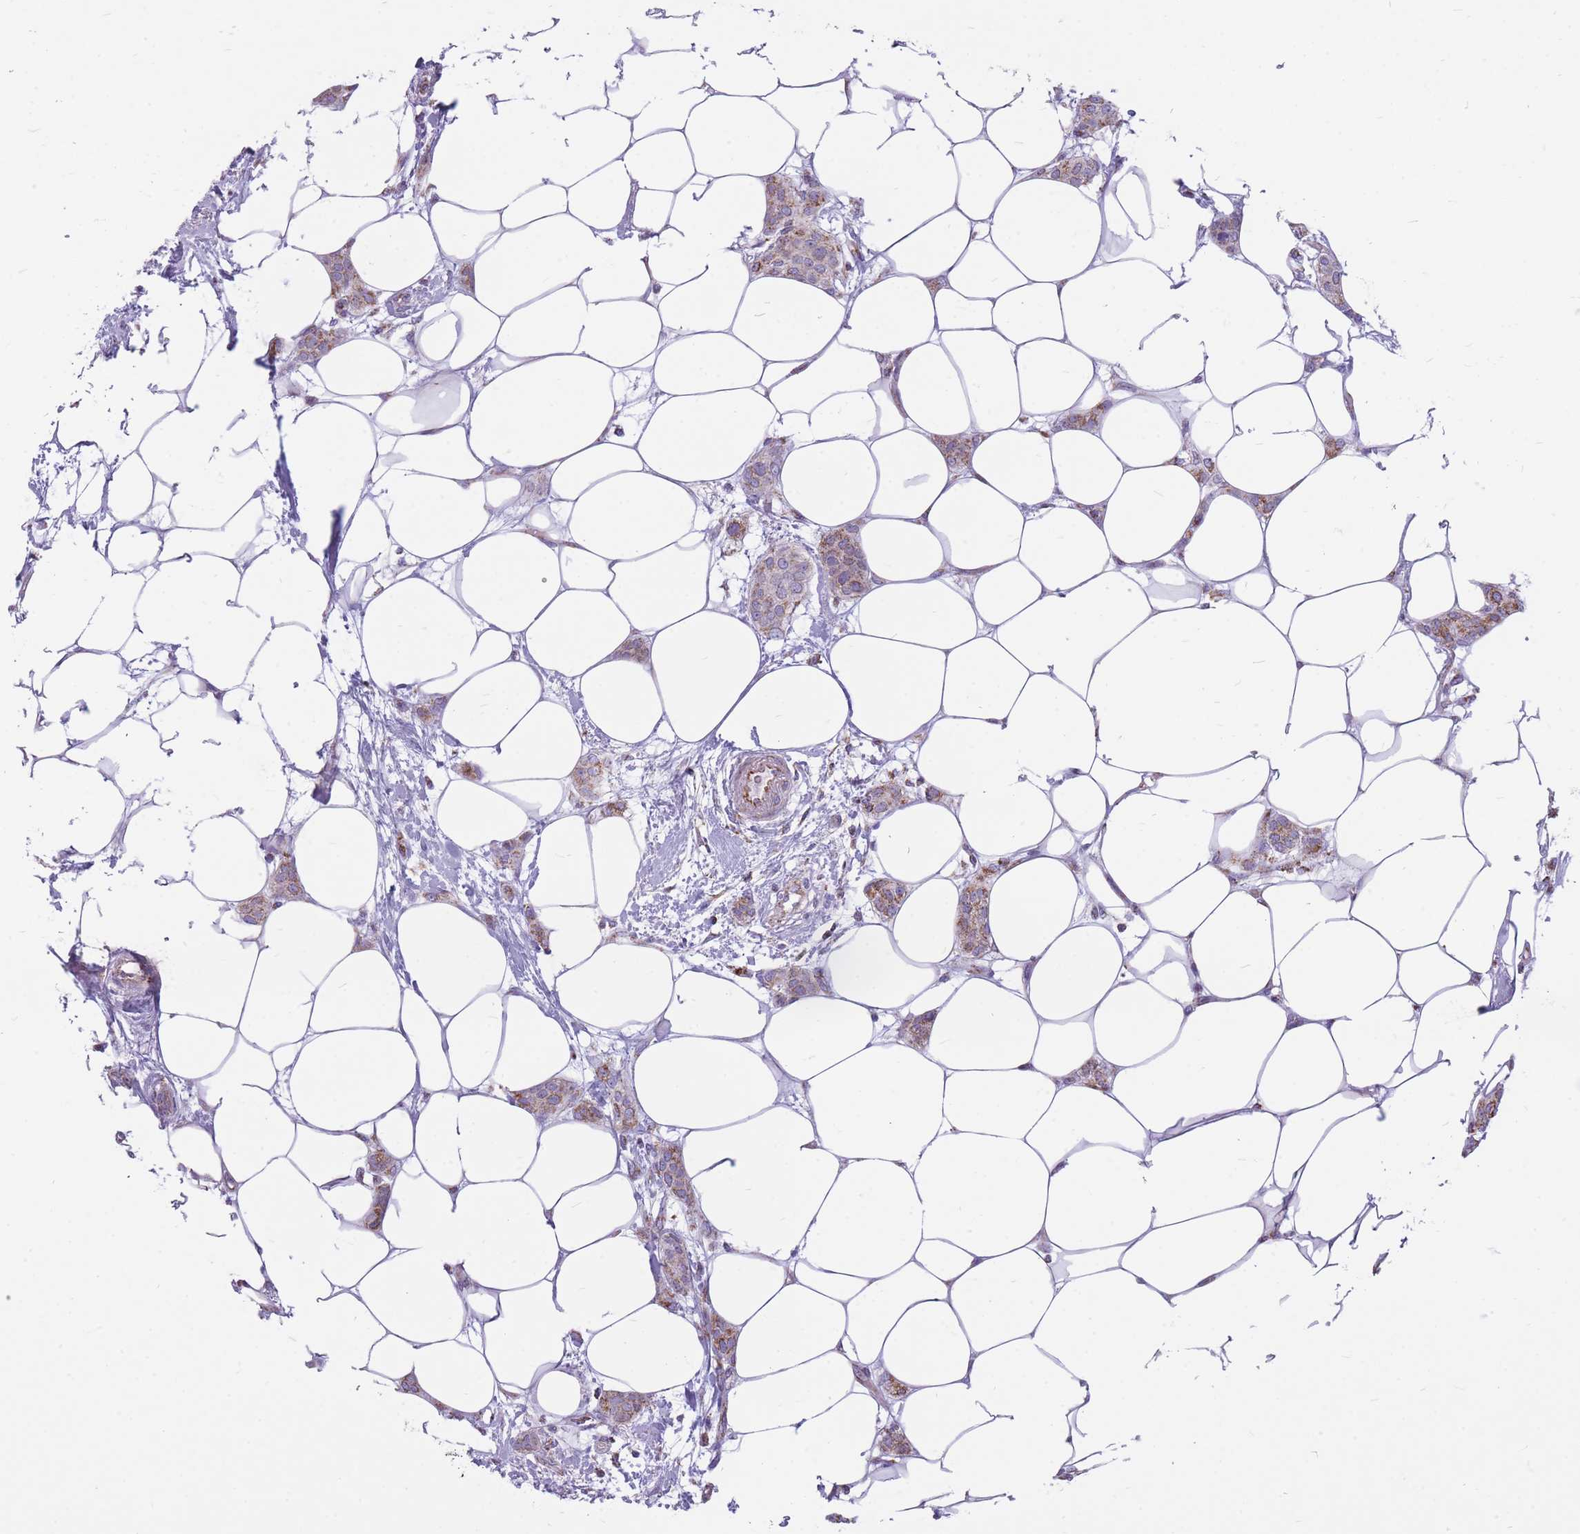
{"staining": {"intensity": "moderate", "quantity": ">75%", "location": "cytoplasmic/membranous"}, "tissue": "breast cancer", "cell_type": "Tumor cells", "image_type": "cancer", "snomed": [{"axis": "morphology", "description": "Duct carcinoma"}, {"axis": "topography", "description": "Breast"}], "caption": "This is an image of immunohistochemistry (IHC) staining of breast cancer (intraductal carcinoma), which shows moderate expression in the cytoplasmic/membranous of tumor cells.", "gene": "PCSK1", "patient": {"sex": "female", "age": 72}}